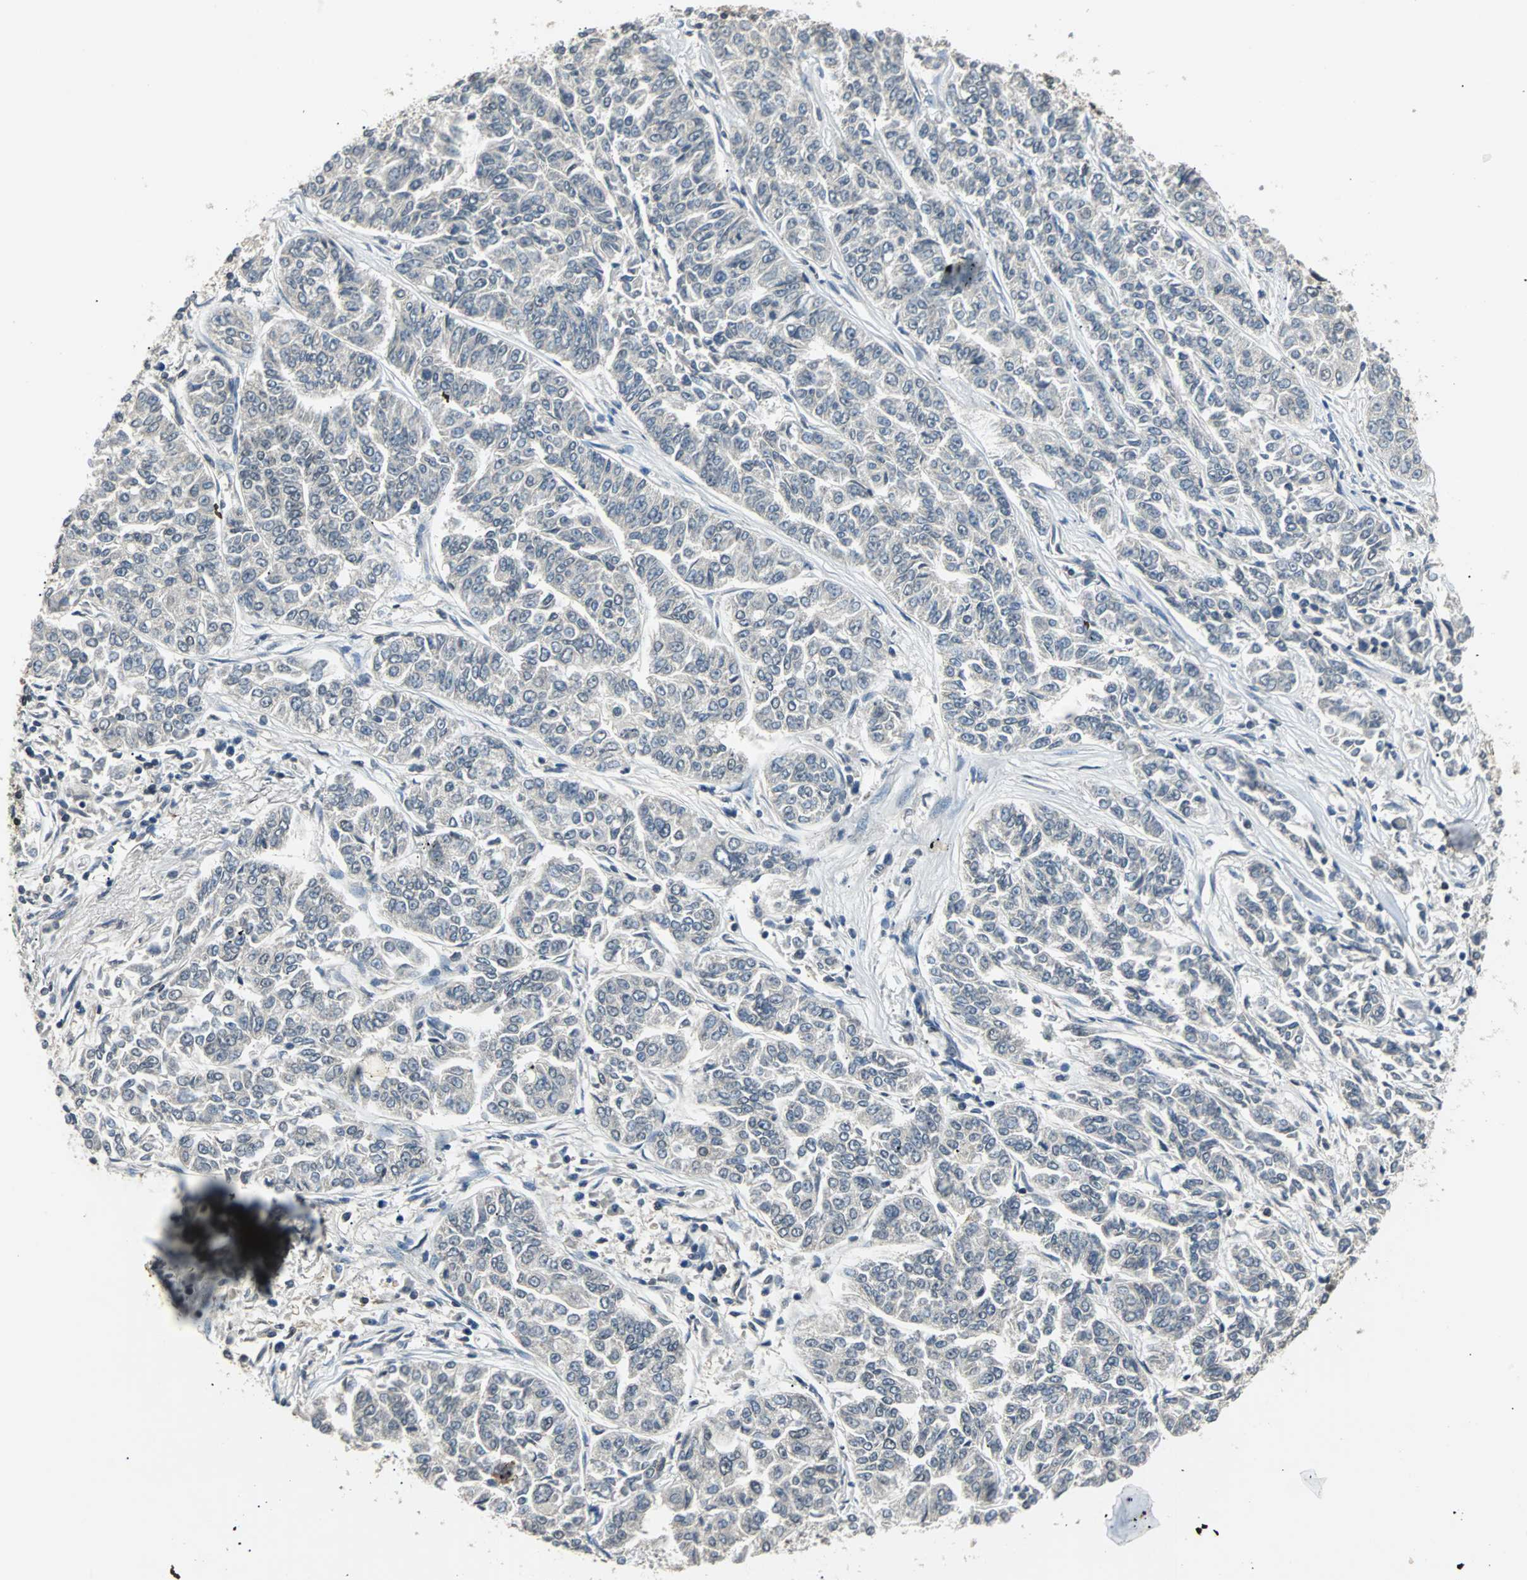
{"staining": {"intensity": "negative", "quantity": "none", "location": "none"}, "tissue": "lung cancer", "cell_type": "Tumor cells", "image_type": "cancer", "snomed": [{"axis": "morphology", "description": "Adenocarcinoma, NOS"}, {"axis": "topography", "description": "Lung"}], "caption": "High magnification brightfield microscopy of lung adenocarcinoma stained with DAB (3,3'-diaminobenzidine) (brown) and counterstained with hematoxylin (blue): tumor cells show no significant expression.", "gene": "PHC1", "patient": {"sex": "male", "age": 84}}